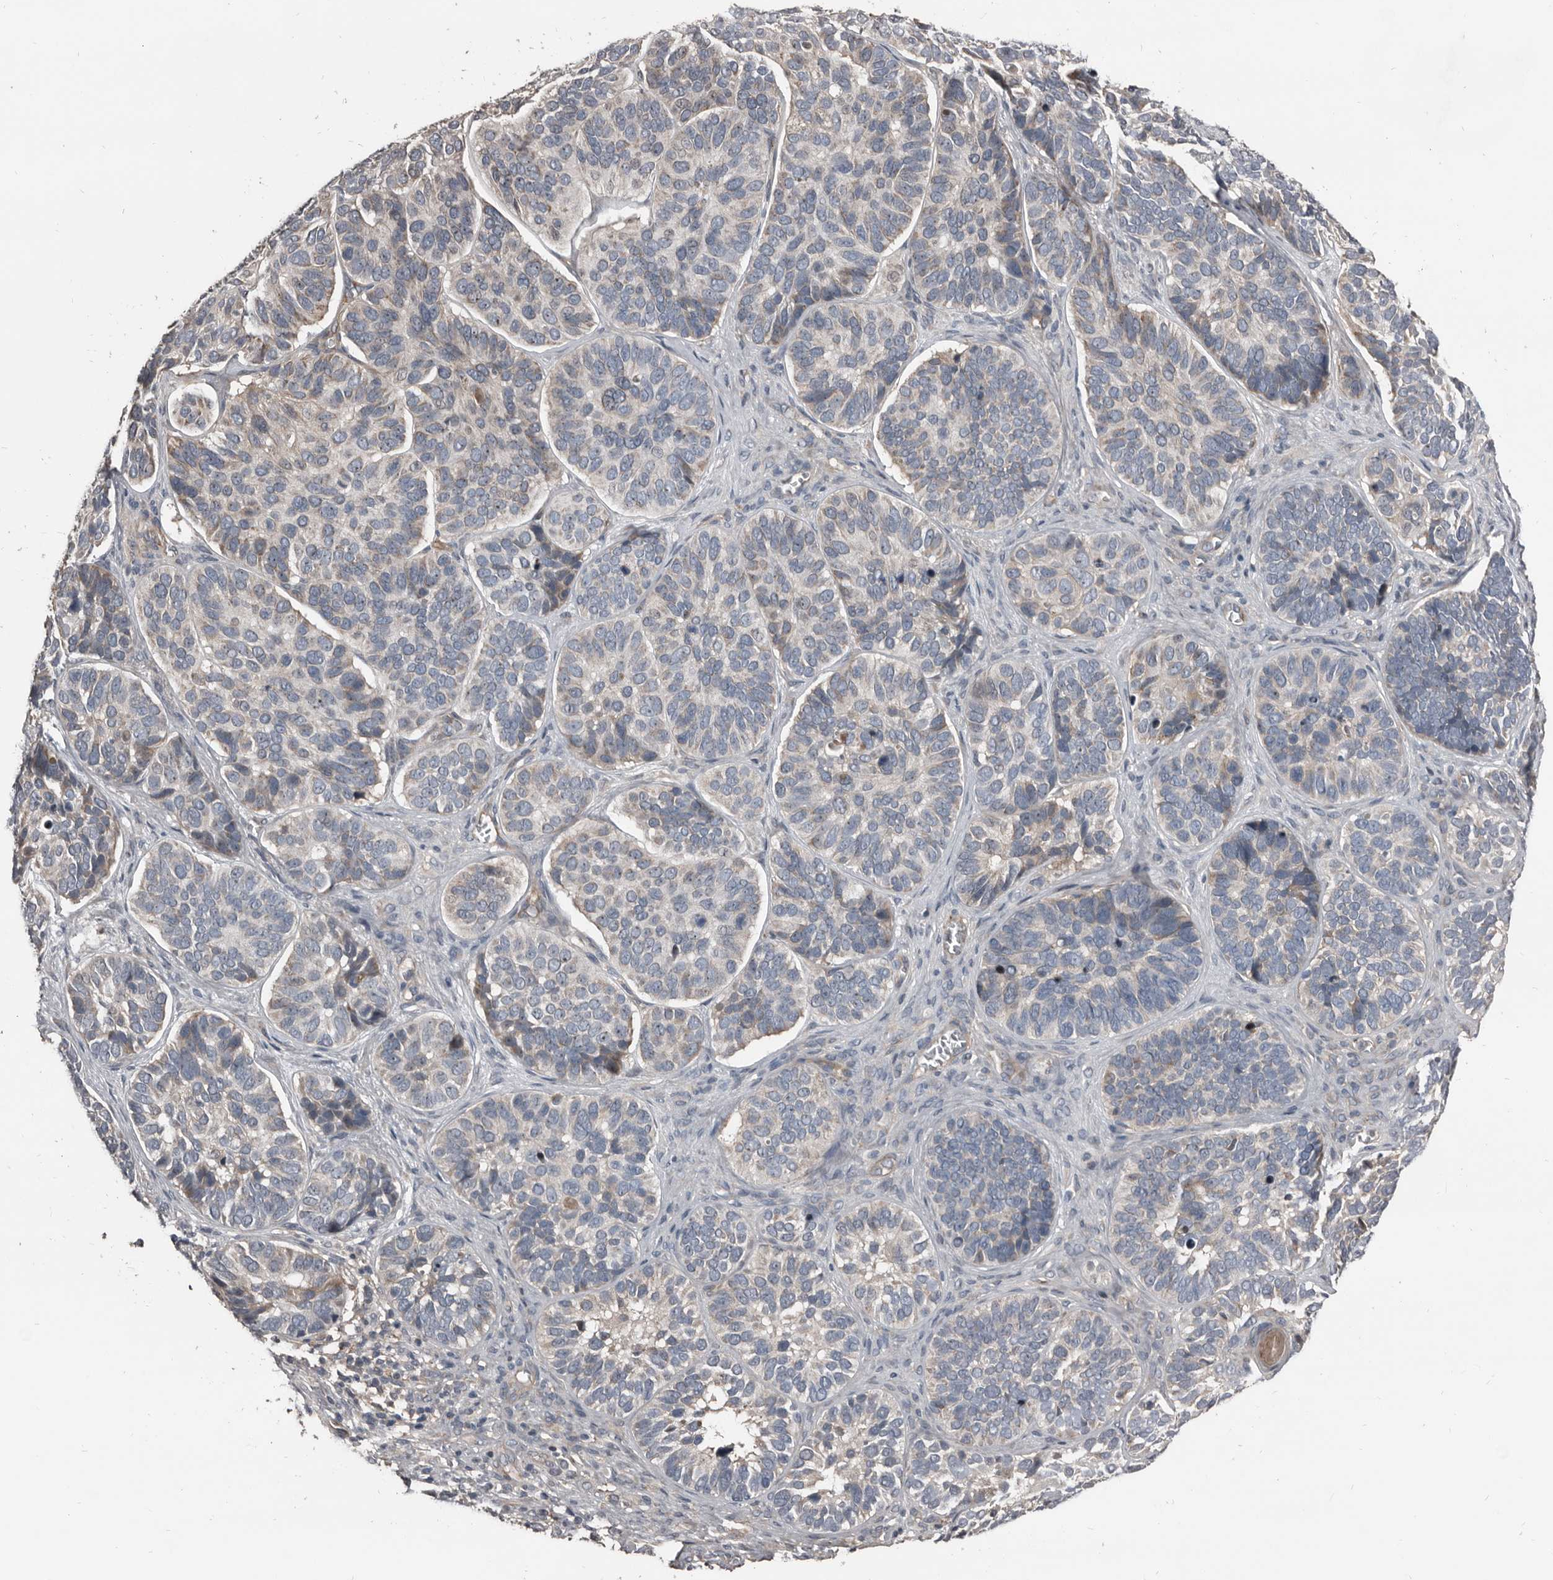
{"staining": {"intensity": "weak", "quantity": "<25%", "location": "cytoplasmic/membranous"}, "tissue": "skin cancer", "cell_type": "Tumor cells", "image_type": "cancer", "snomed": [{"axis": "morphology", "description": "Basal cell carcinoma"}, {"axis": "topography", "description": "Skin"}], "caption": "There is no significant positivity in tumor cells of skin cancer.", "gene": "DHPS", "patient": {"sex": "male", "age": 62}}